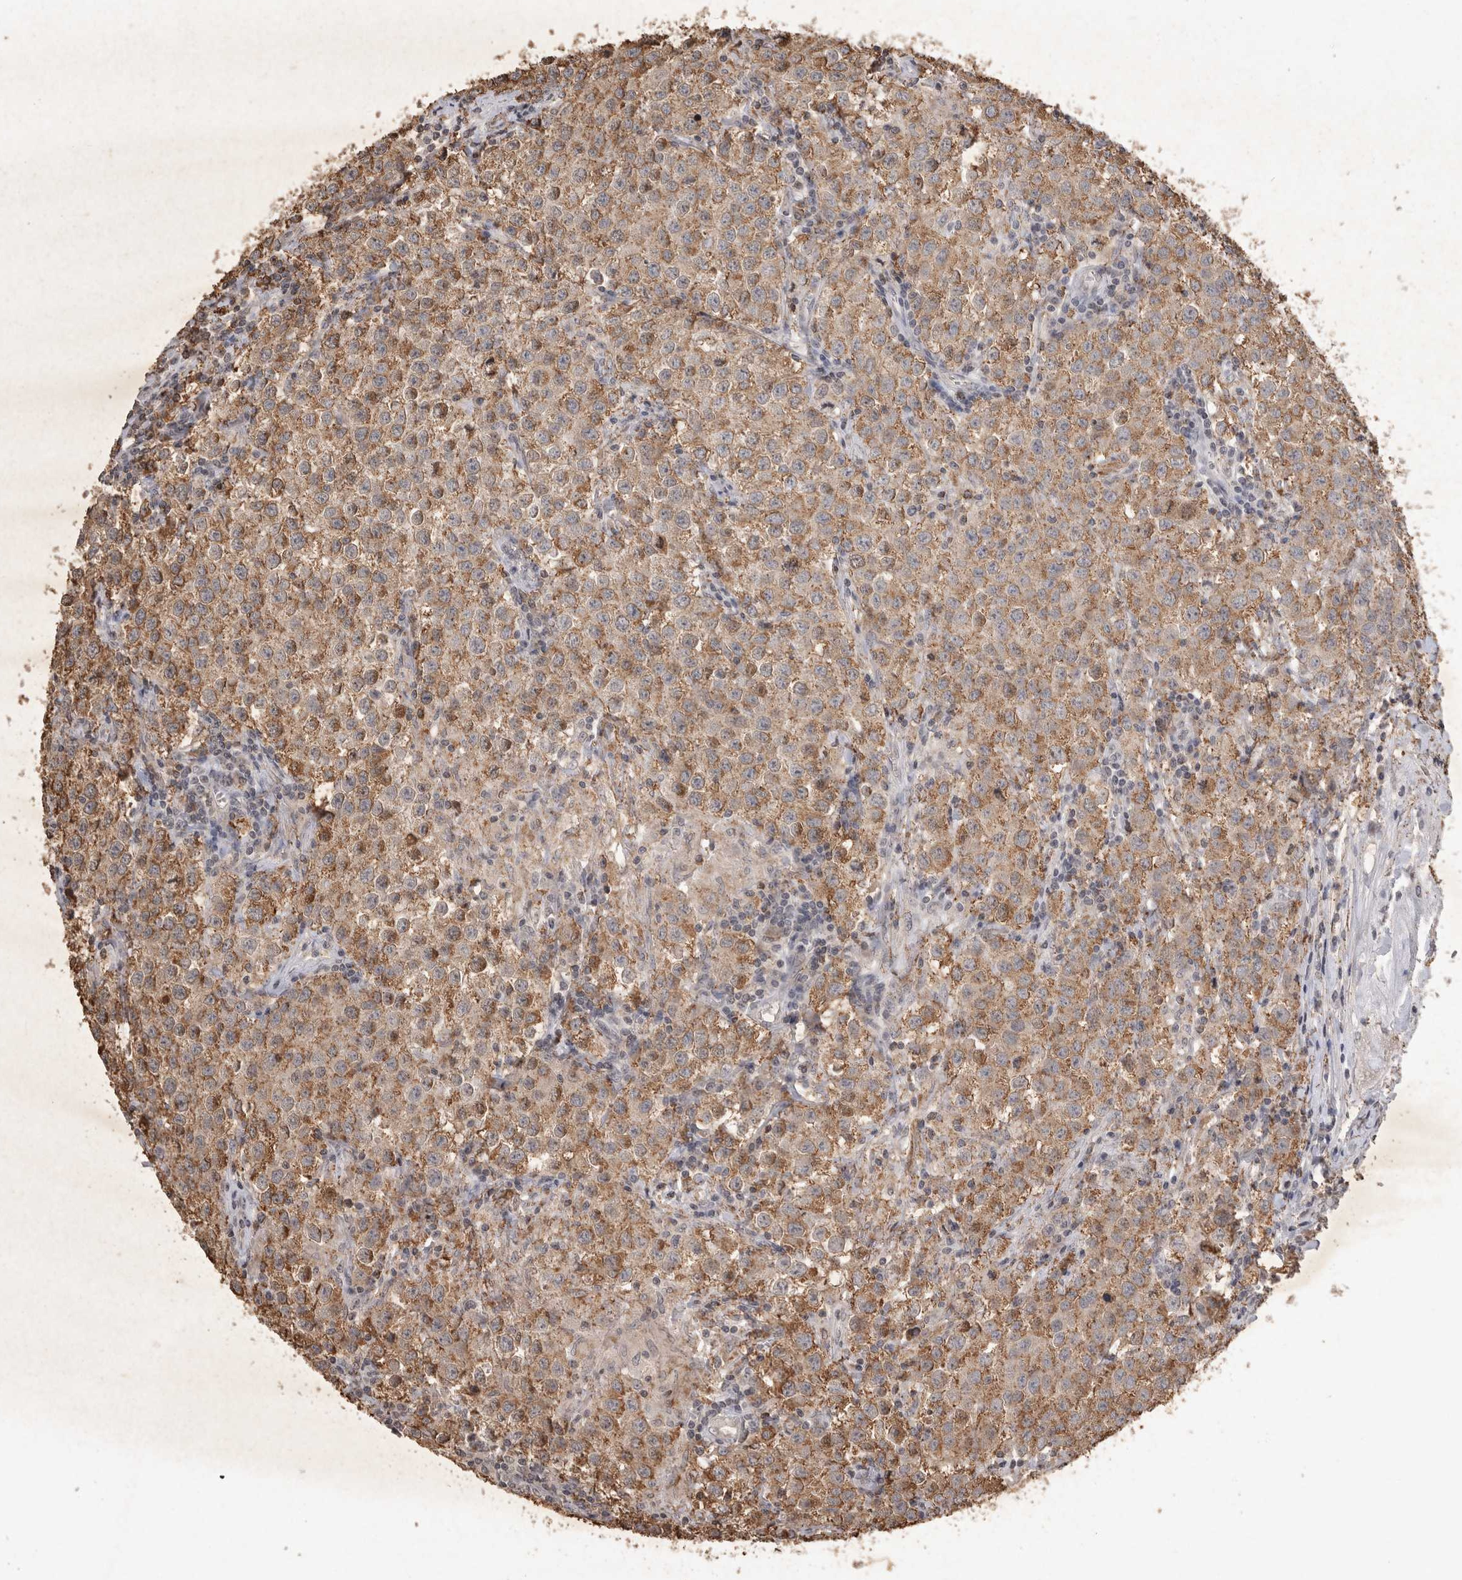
{"staining": {"intensity": "moderate", "quantity": ">75%", "location": "cytoplasmic/membranous"}, "tissue": "testis cancer", "cell_type": "Tumor cells", "image_type": "cancer", "snomed": [{"axis": "morphology", "description": "Seminoma, NOS"}, {"axis": "morphology", "description": "Carcinoma, Embryonal, NOS"}, {"axis": "topography", "description": "Testis"}], "caption": "Protein positivity by IHC displays moderate cytoplasmic/membranous positivity in approximately >75% of tumor cells in embryonal carcinoma (testis). The protein of interest is shown in brown color, while the nuclei are stained blue.", "gene": "HRK", "patient": {"sex": "male", "age": 43}}